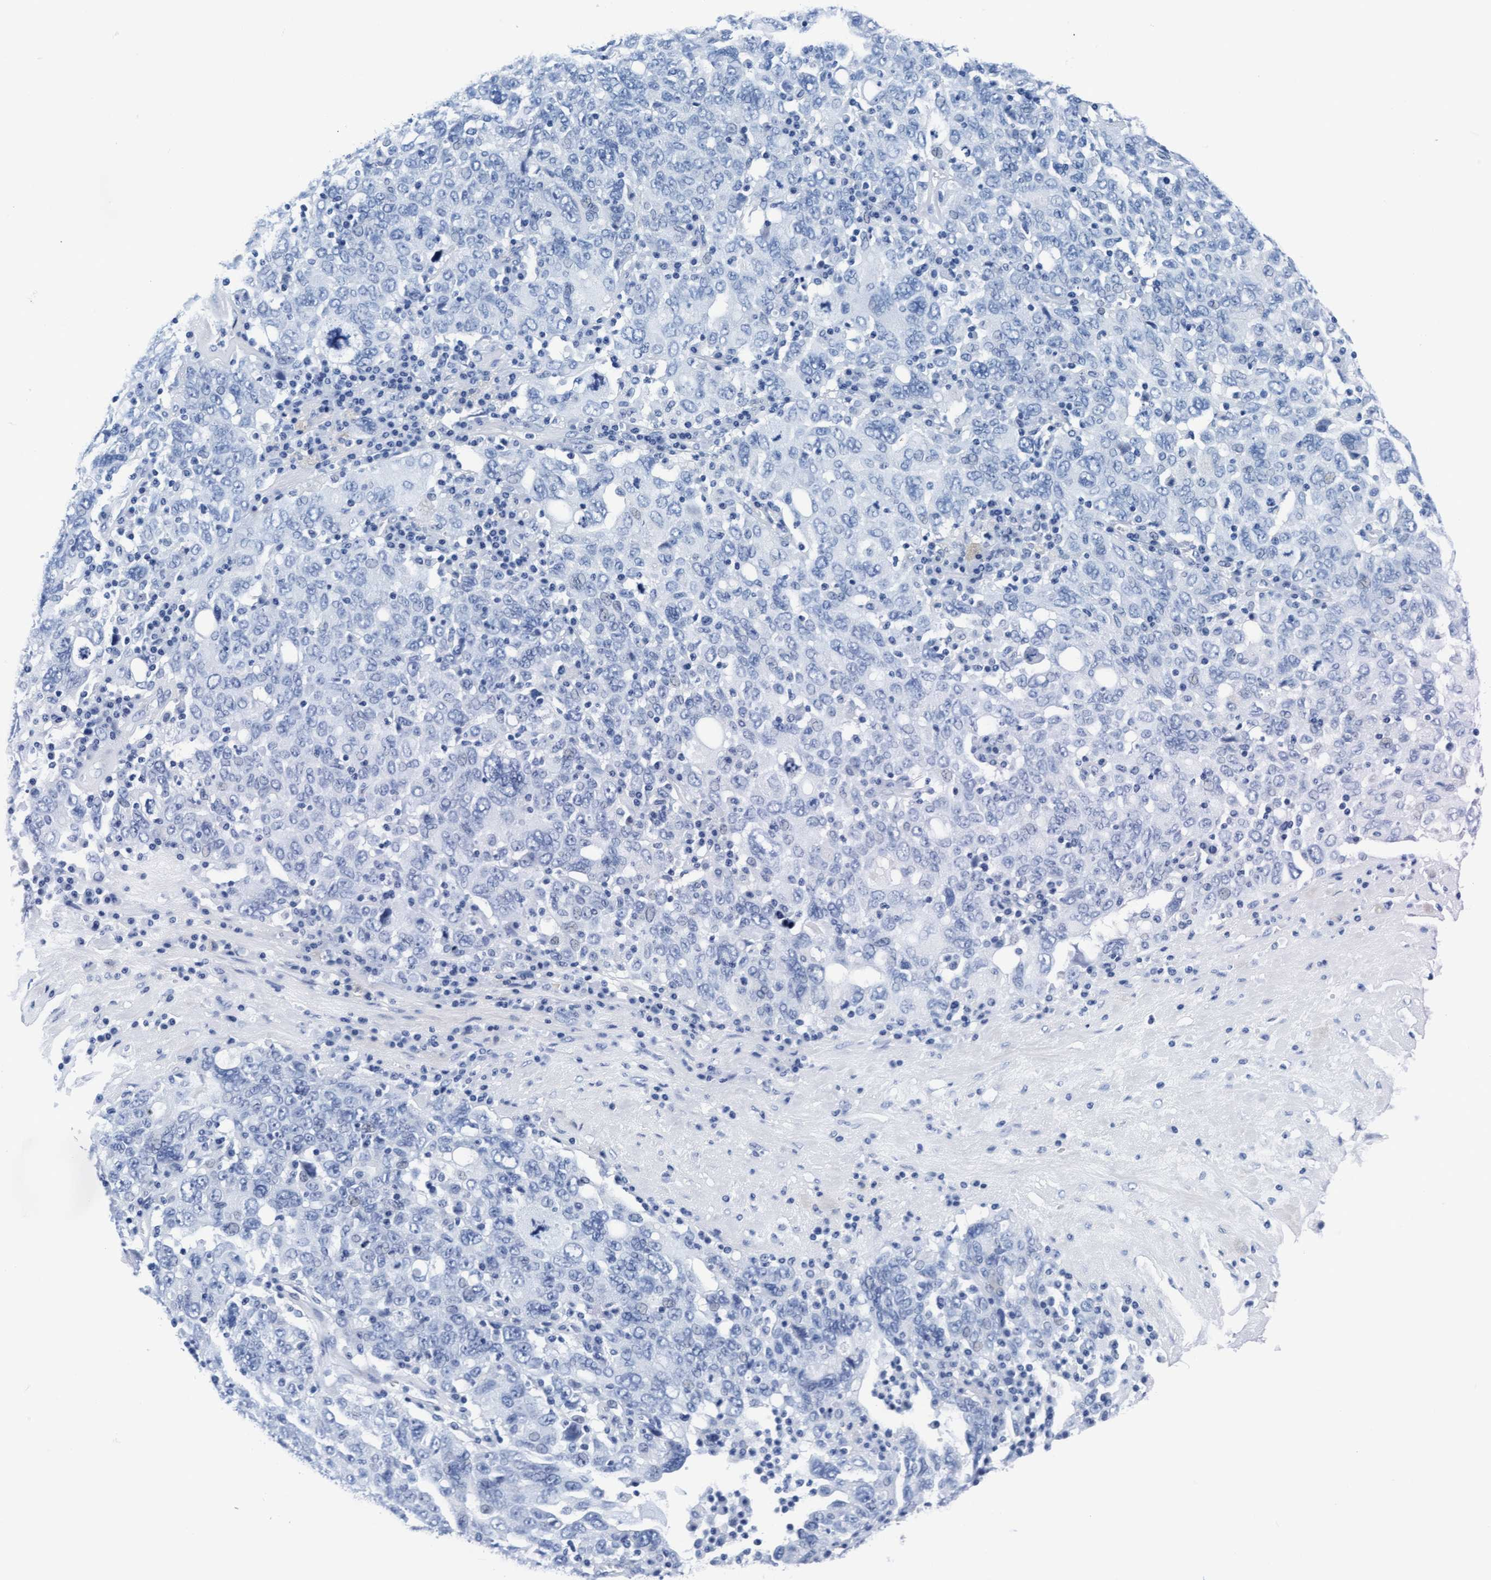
{"staining": {"intensity": "negative", "quantity": "none", "location": "none"}, "tissue": "ovarian cancer", "cell_type": "Tumor cells", "image_type": "cancer", "snomed": [{"axis": "morphology", "description": "Carcinoma, endometroid"}, {"axis": "topography", "description": "Ovary"}], "caption": "Human ovarian endometroid carcinoma stained for a protein using immunohistochemistry (IHC) shows no positivity in tumor cells.", "gene": "ARSG", "patient": {"sex": "female", "age": 62}}